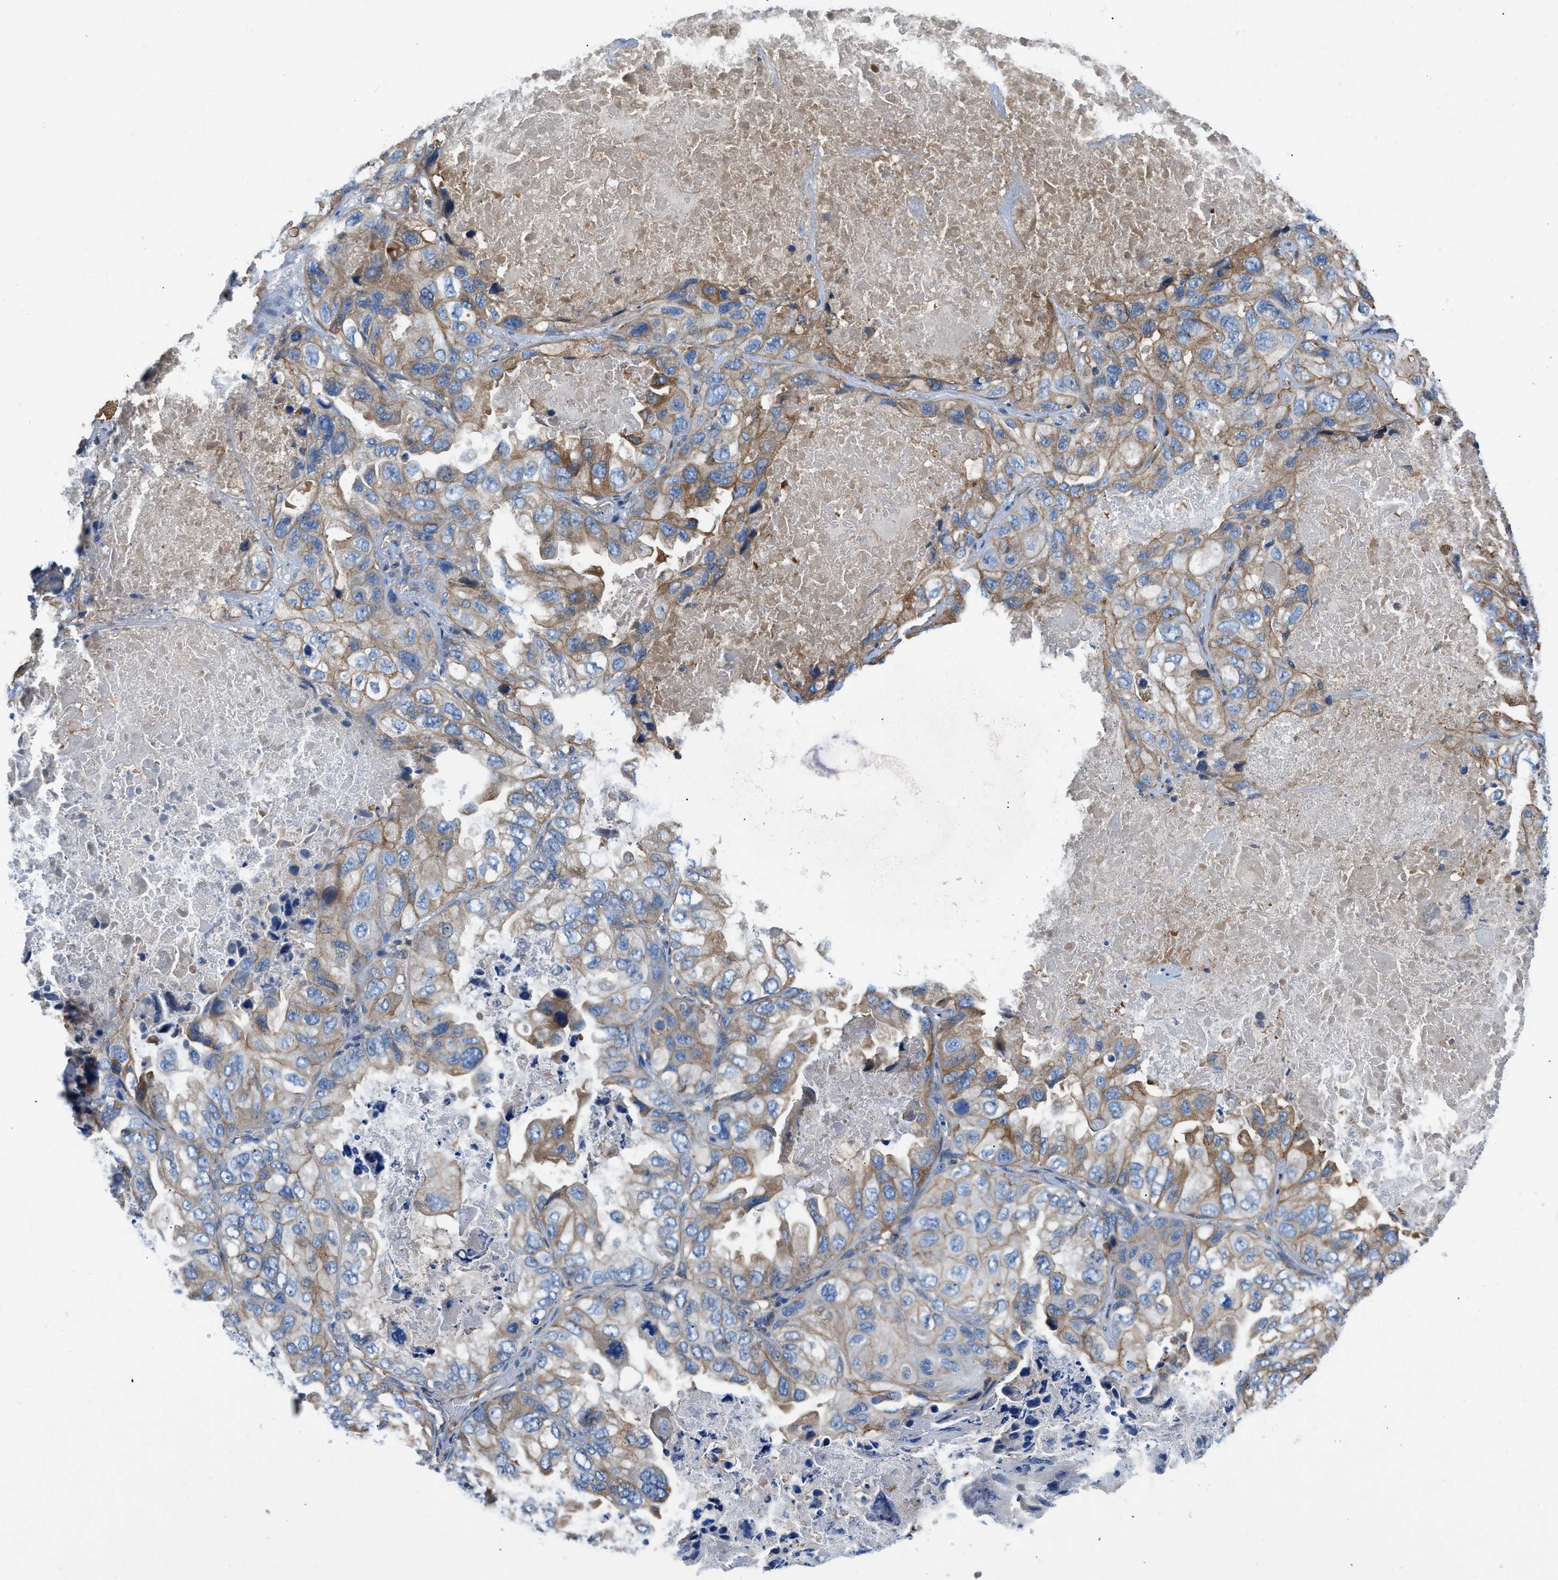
{"staining": {"intensity": "moderate", "quantity": "25%-75%", "location": "cytoplasmic/membranous"}, "tissue": "lung cancer", "cell_type": "Tumor cells", "image_type": "cancer", "snomed": [{"axis": "morphology", "description": "Squamous cell carcinoma, NOS"}, {"axis": "topography", "description": "Lung"}], "caption": "An image showing moderate cytoplasmic/membranous positivity in approximately 25%-75% of tumor cells in squamous cell carcinoma (lung), as visualized by brown immunohistochemical staining.", "gene": "ATP6V0D1", "patient": {"sex": "female", "age": 73}}